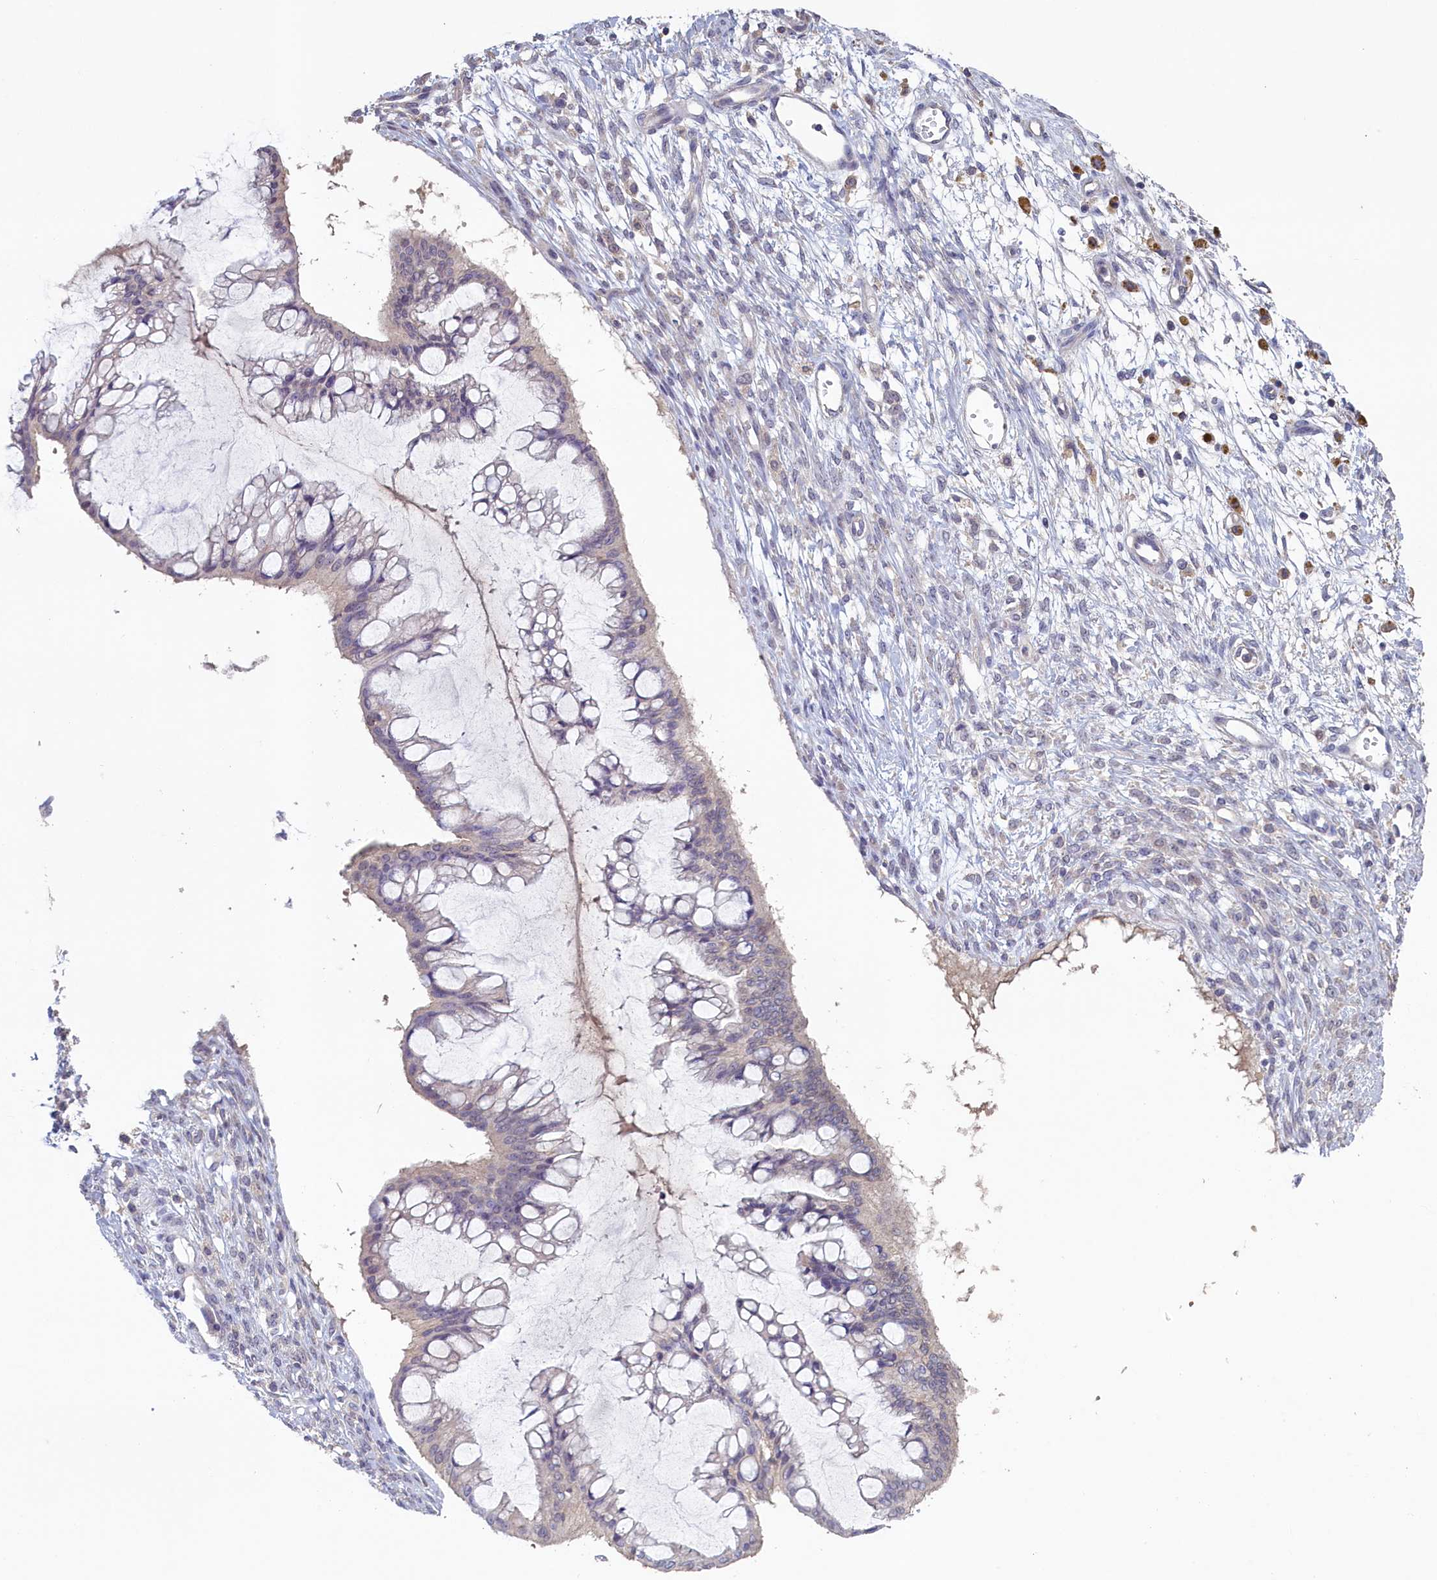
{"staining": {"intensity": "negative", "quantity": "none", "location": "none"}, "tissue": "ovarian cancer", "cell_type": "Tumor cells", "image_type": "cancer", "snomed": [{"axis": "morphology", "description": "Cystadenocarcinoma, mucinous, NOS"}, {"axis": "topography", "description": "Ovary"}], "caption": "The micrograph demonstrates no staining of tumor cells in mucinous cystadenocarcinoma (ovarian).", "gene": "ATF7IP2", "patient": {"sex": "female", "age": 73}}